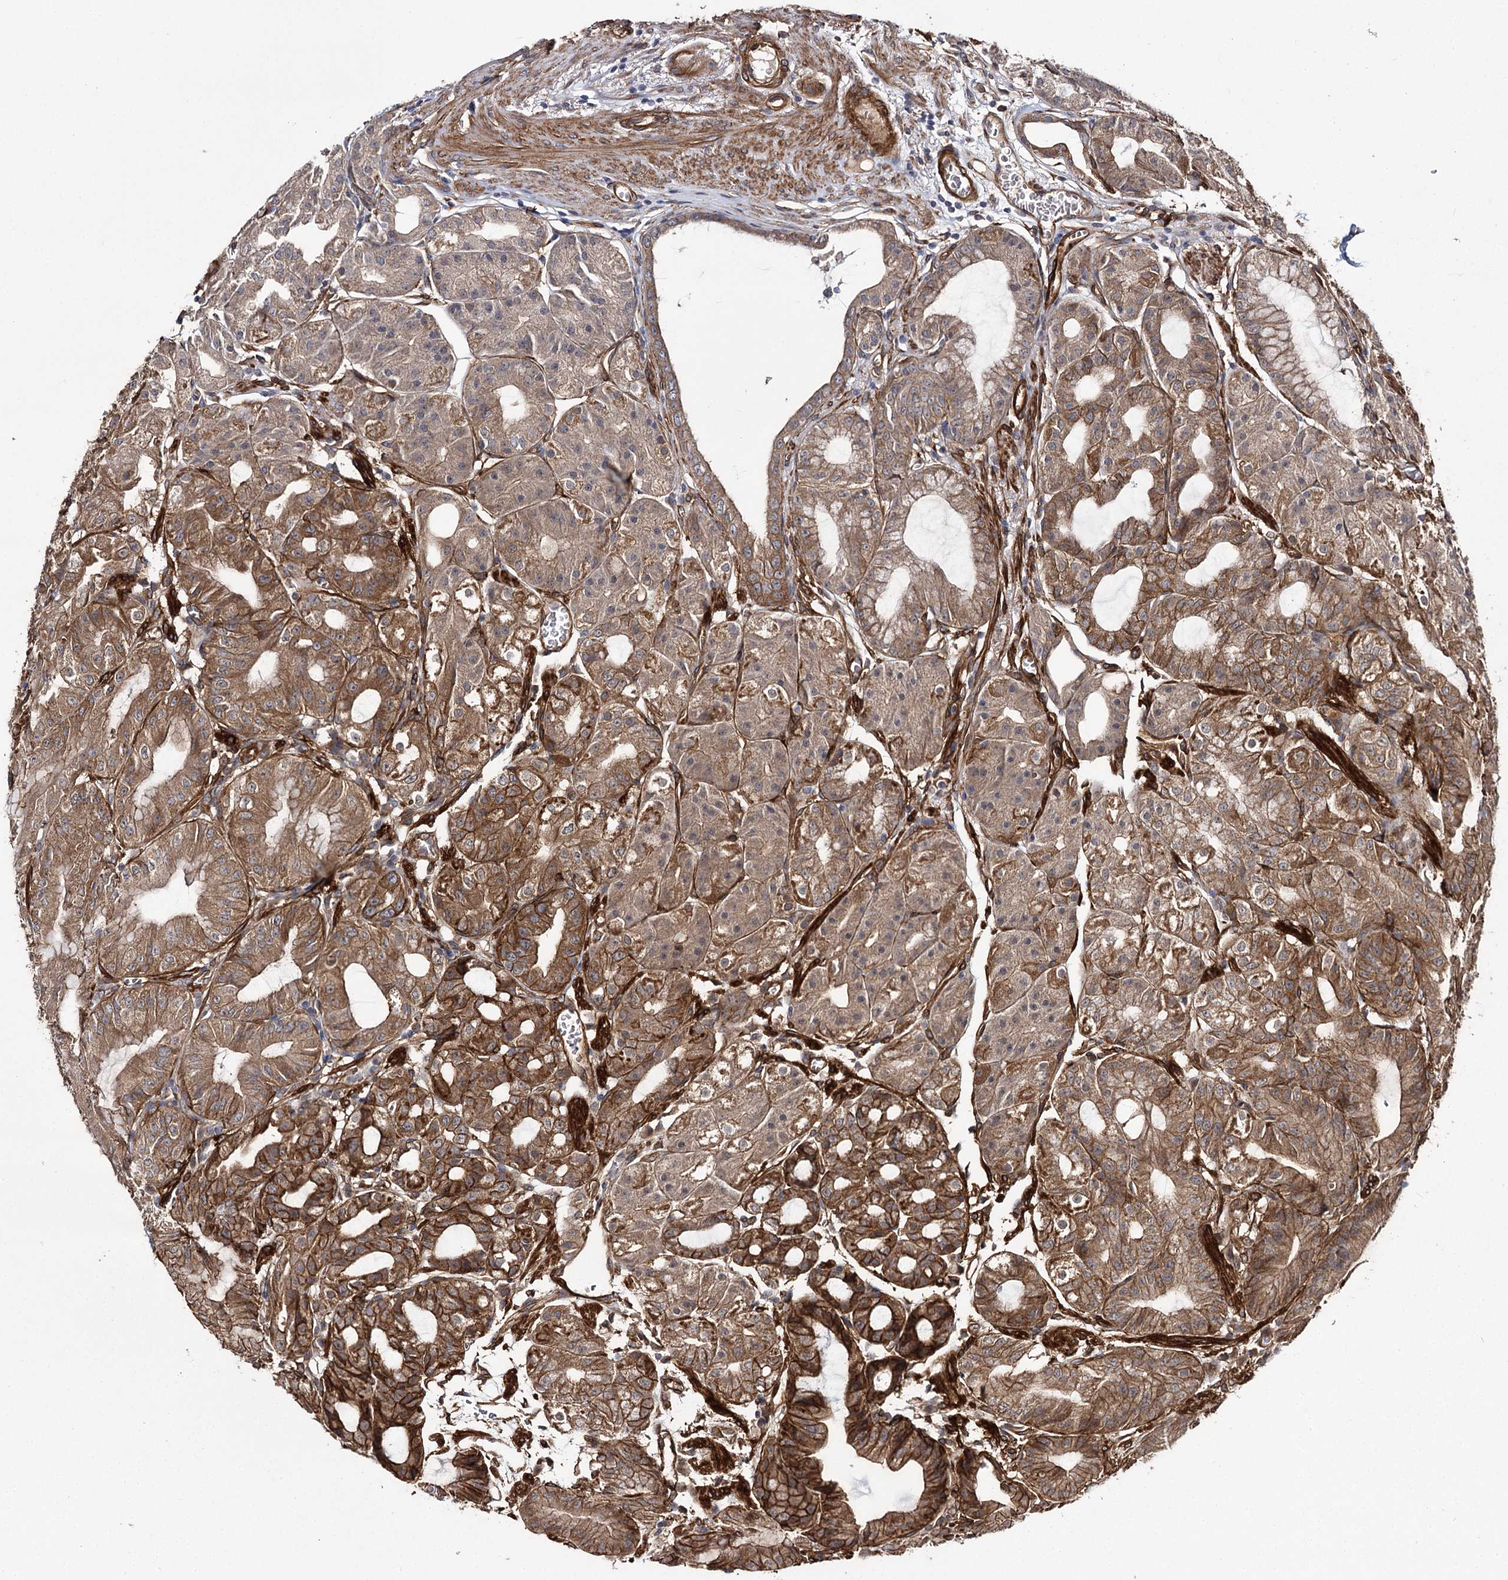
{"staining": {"intensity": "strong", "quantity": ">75%", "location": "cytoplasmic/membranous"}, "tissue": "stomach", "cell_type": "Glandular cells", "image_type": "normal", "snomed": [{"axis": "morphology", "description": "Normal tissue, NOS"}, {"axis": "topography", "description": "Stomach, upper"}, {"axis": "topography", "description": "Stomach, lower"}], "caption": "Protein analysis of normal stomach demonstrates strong cytoplasmic/membranous staining in approximately >75% of glandular cells. (Stains: DAB in brown, nuclei in blue, Microscopy: brightfield microscopy at high magnification).", "gene": "MYO1C", "patient": {"sex": "male", "age": 71}}